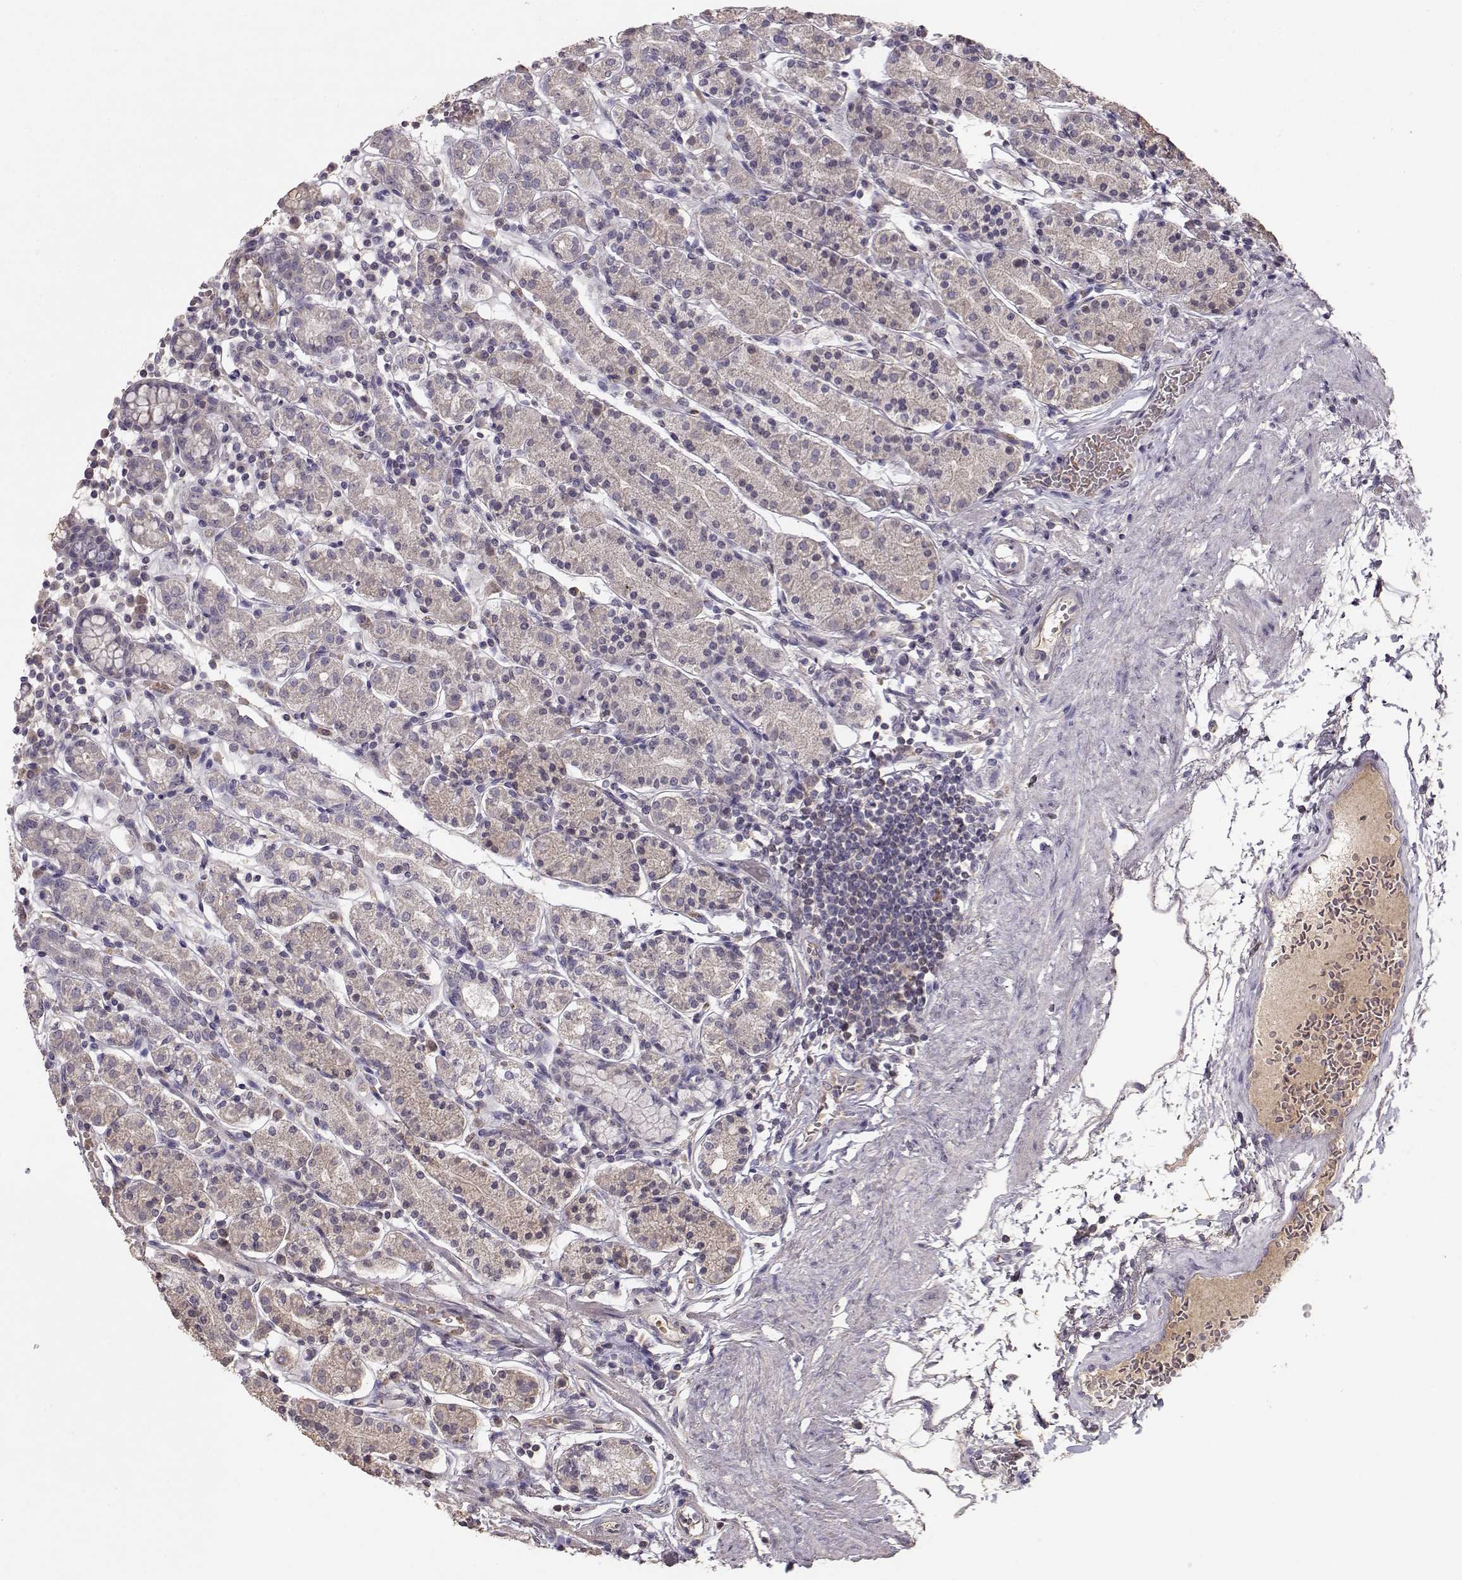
{"staining": {"intensity": "weak", "quantity": "<25%", "location": "cytoplasmic/membranous"}, "tissue": "stomach", "cell_type": "Glandular cells", "image_type": "normal", "snomed": [{"axis": "morphology", "description": "Normal tissue, NOS"}, {"axis": "topography", "description": "Stomach, upper"}, {"axis": "topography", "description": "Stomach"}], "caption": "Photomicrograph shows no significant protein staining in glandular cells of benign stomach. (Brightfield microscopy of DAB (3,3'-diaminobenzidine) immunohistochemistry (IHC) at high magnification).", "gene": "PMCH", "patient": {"sex": "male", "age": 62}}